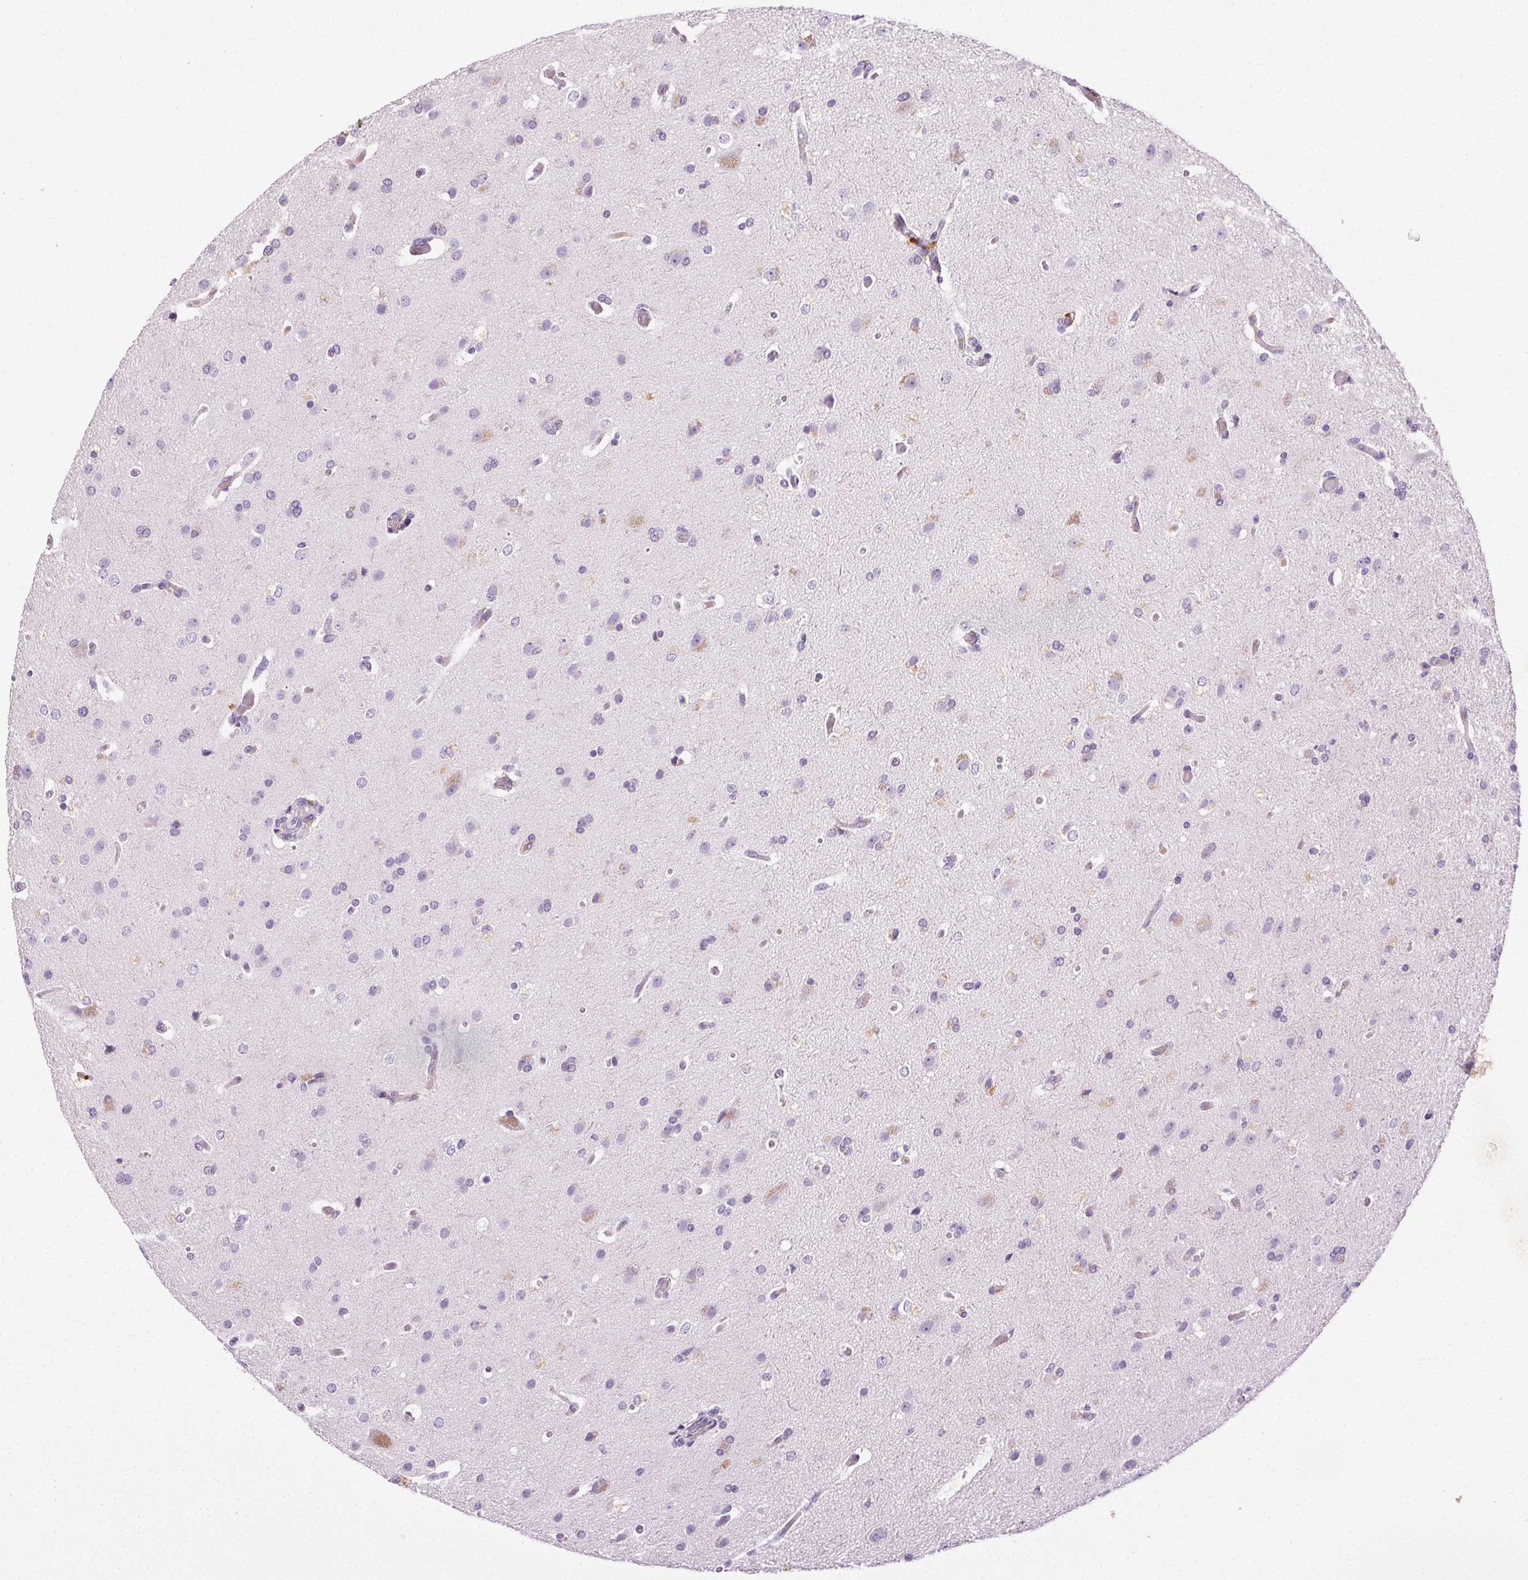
{"staining": {"intensity": "weak", "quantity": "<25%", "location": "cytoplasmic/membranous"}, "tissue": "glioma", "cell_type": "Tumor cells", "image_type": "cancer", "snomed": [{"axis": "morphology", "description": "Glioma, malignant, High grade"}, {"axis": "topography", "description": "Brain"}], "caption": "An IHC micrograph of malignant glioma (high-grade) is shown. There is no staining in tumor cells of malignant glioma (high-grade).", "gene": "BPIFB2", "patient": {"sex": "male", "age": 68}}